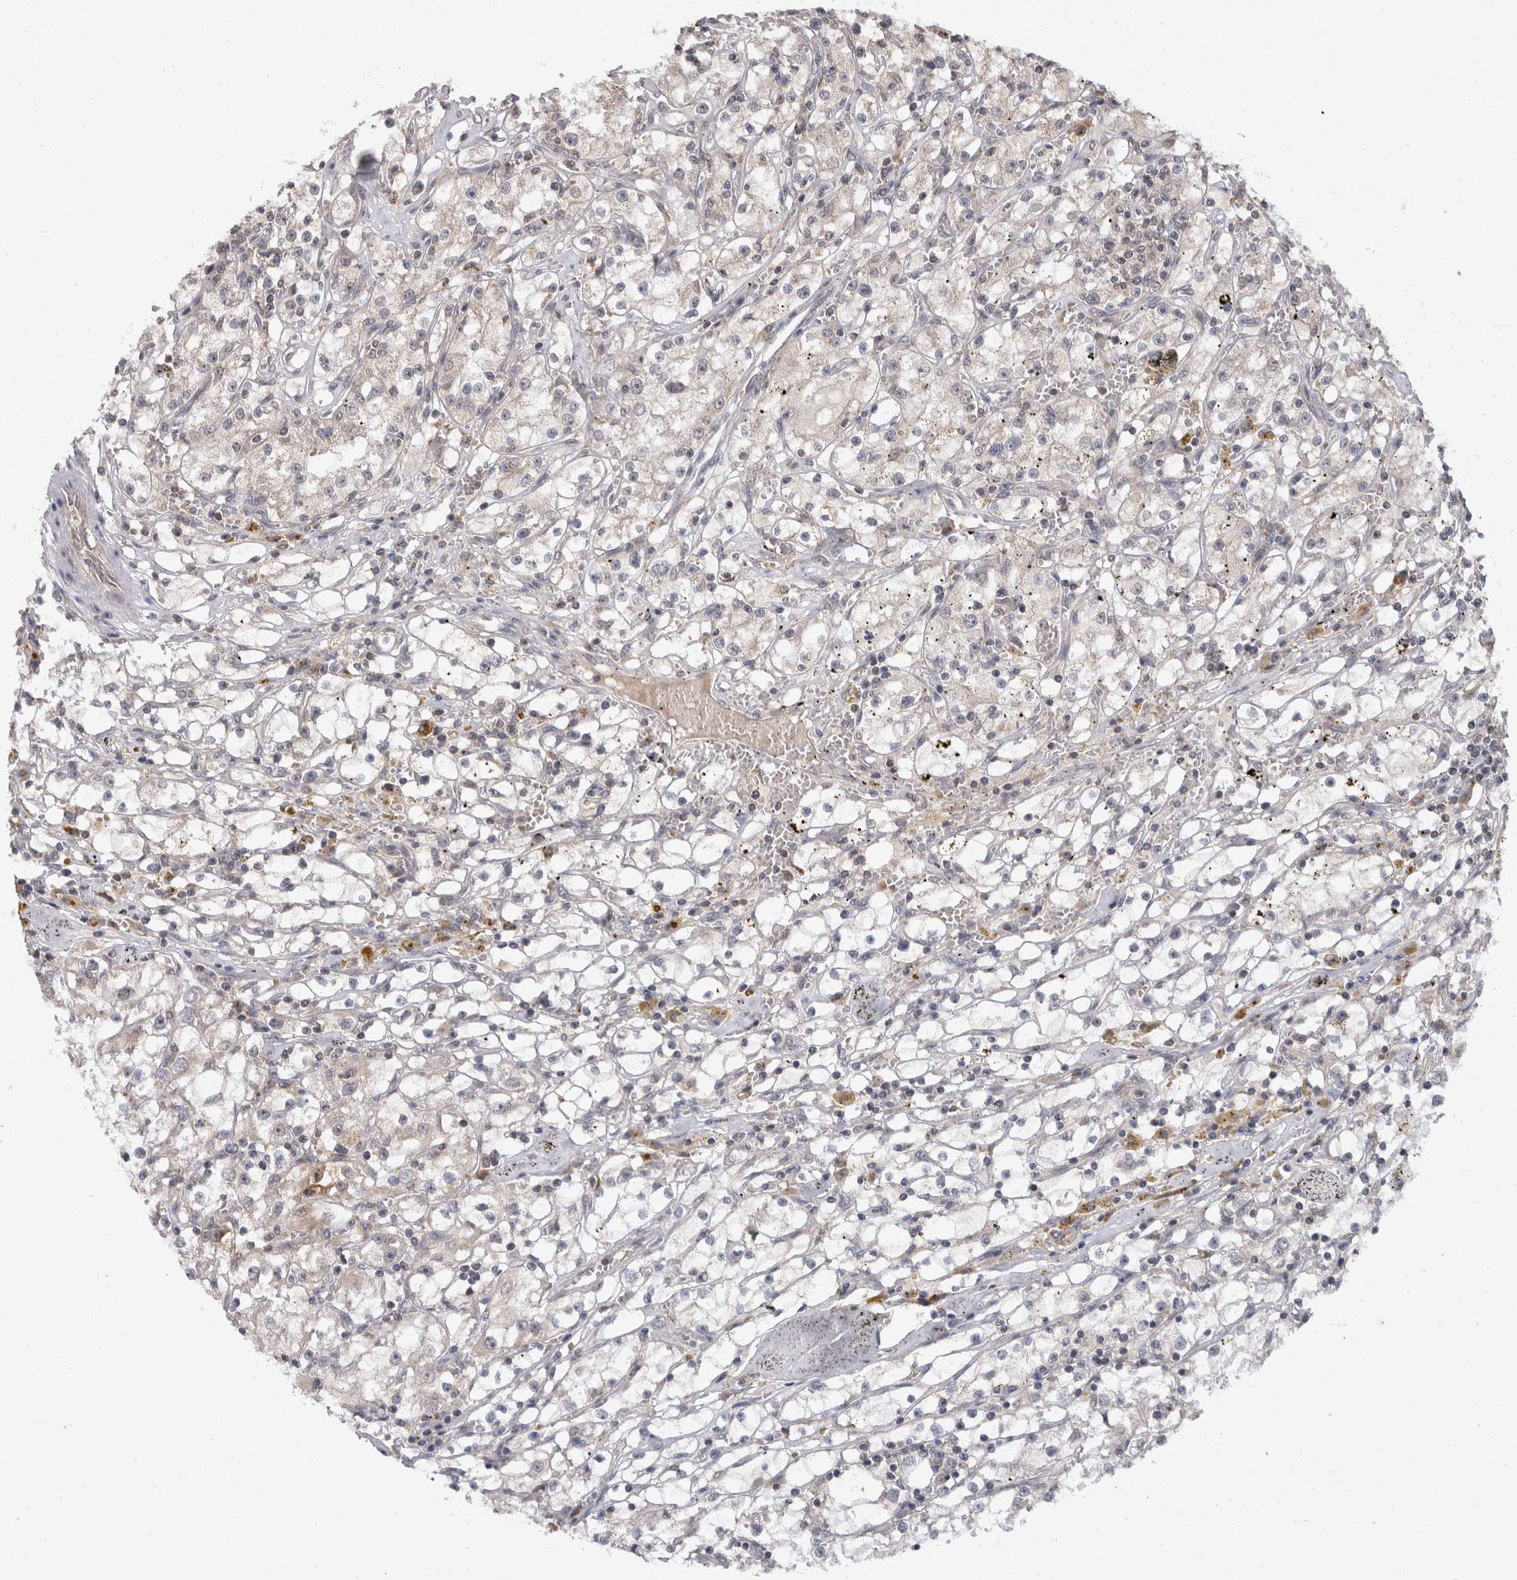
{"staining": {"intensity": "negative", "quantity": "none", "location": "none"}, "tissue": "renal cancer", "cell_type": "Tumor cells", "image_type": "cancer", "snomed": [{"axis": "morphology", "description": "Adenocarcinoma, NOS"}, {"axis": "topography", "description": "Kidney"}], "caption": "Immunohistochemistry image of neoplastic tissue: human renal cancer stained with DAB displays no significant protein positivity in tumor cells. The staining was performed using DAB (3,3'-diaminobenzidine) to visualize the protein expression in brown, while the nuclei were stained in blue with hematoxylin (Magnification: 20x).", "gene": "HMOX2", "patient": {"sex": "male", "age": 56}}